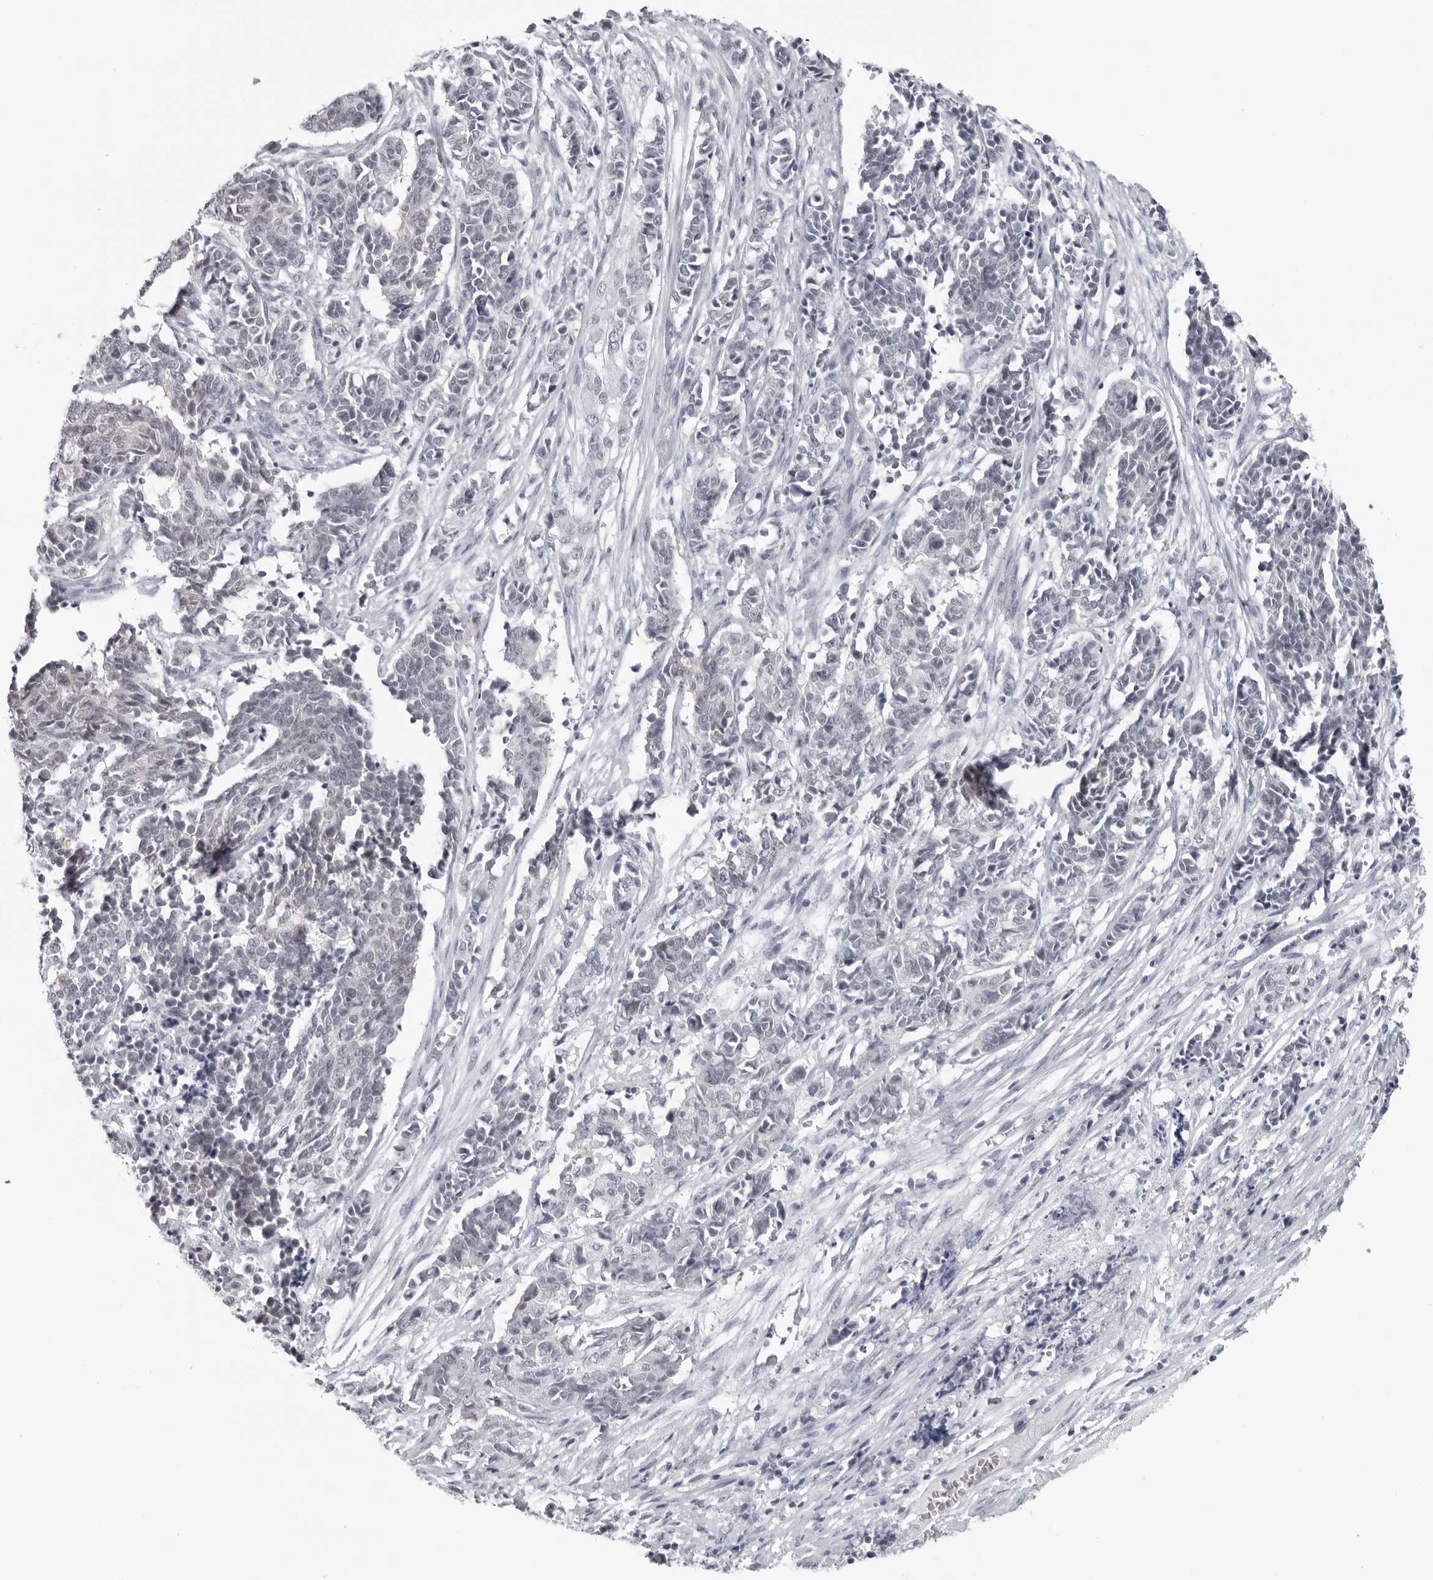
{"staining": {"intensity": "negative", "quantity": "none", "location": "none"}, "tissue": "cervical cancer", "cell_type": "Tumor cells", "image_type": "cancer", "snomed": [{"axis": "morphology", "description": "Normal tissue, NOS"}, {"axis": "morphology", "description": "Squamous cell carcinoma, NOS"}, {"axis": "topography", "description": "Cervix"}], "caption": "High power microscopy photomicrograph of an immunohistochemistry (IHC) micrograph of cervical cancer (squamous cell carcinoma), revealing no significant expression in tumor cells.", "gene": "ESPN", "patient": {"sex": "female", "age": 35}}